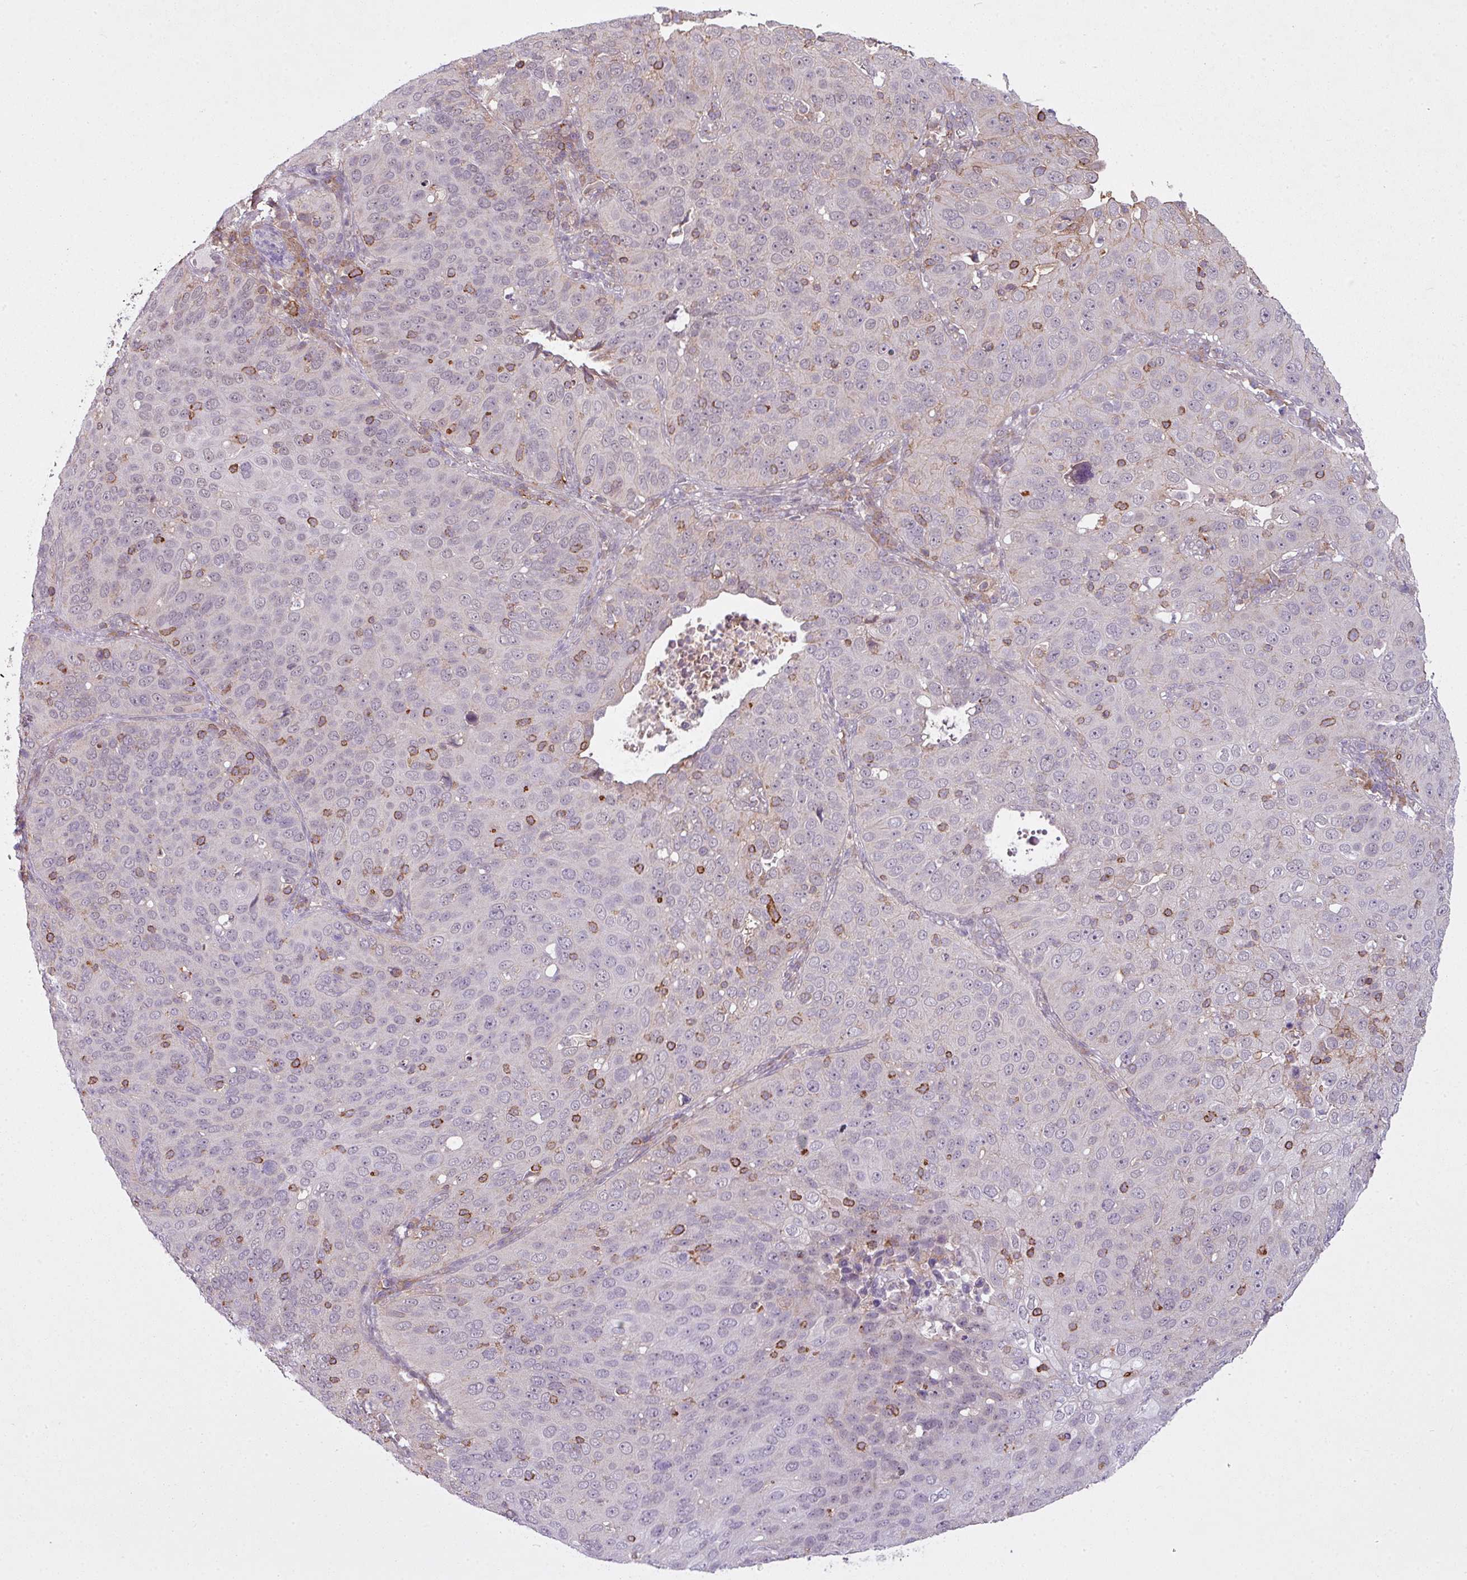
{"staining": {"intensity": "negative", "quantity": "none", "location": "none"}, "tissue": "cervical cancer", "cell_type": "Tumor cells", "image_type": "cancer", "snomed": [{"axis": "morphology", "description": "Squamous cell carcinoma, NOS"}, {"axis": "topography", "description": "Cervix"}], "caption": "Tumor cells show no significant protein expression in cervical cancer (squamous cell carcinoma).", "gene": "ZC2HC1C", "patient": {"sex": "female", "age": 36}}